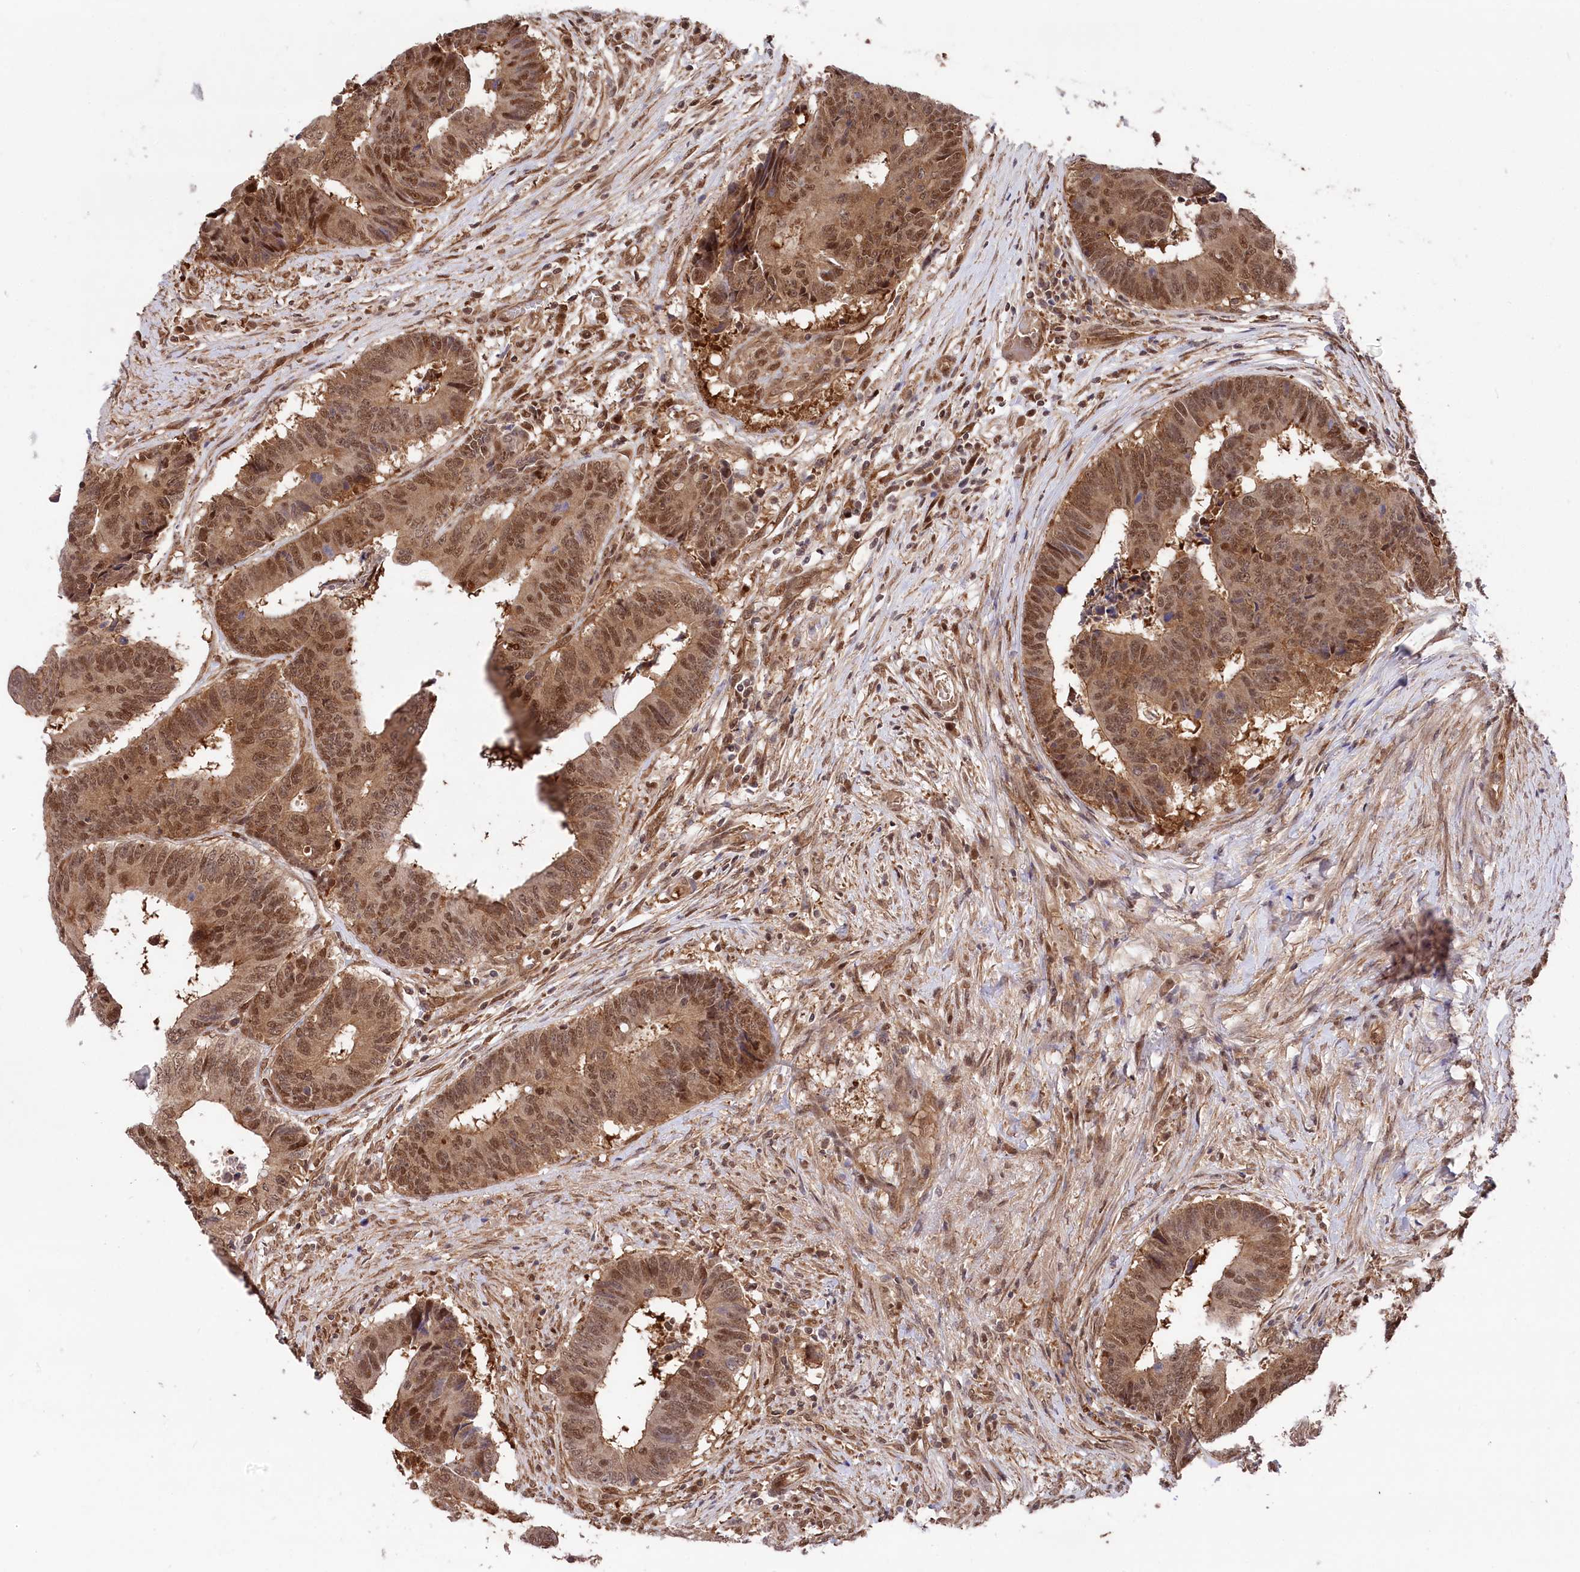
{"staining": {"intensity": "strong", "quantity": ">75%", "location": "cytoplasmic/membranous,nuclear"}, "tissue": "colorectal cancer", "cell_type": "Tumor cells", "image_type": "cancer", "snomed": [{"axis": "morphology", "description": "Adenocarcinoma, NOS"}, {"axis": "topography", "description": "Rectum"}], "caption": "High-power microscopy captured an IHC histopathology image of colorectal cancer (adenocarcinoma), revealing strong cytoplasmic/membranous and nuclear expression in about >75% of tumor cells. The protein of interest is shown in brown color, while the nuclei are stained blue.", "gene": "PSMA1", "patient": {"sex": "male", "age": 84}}